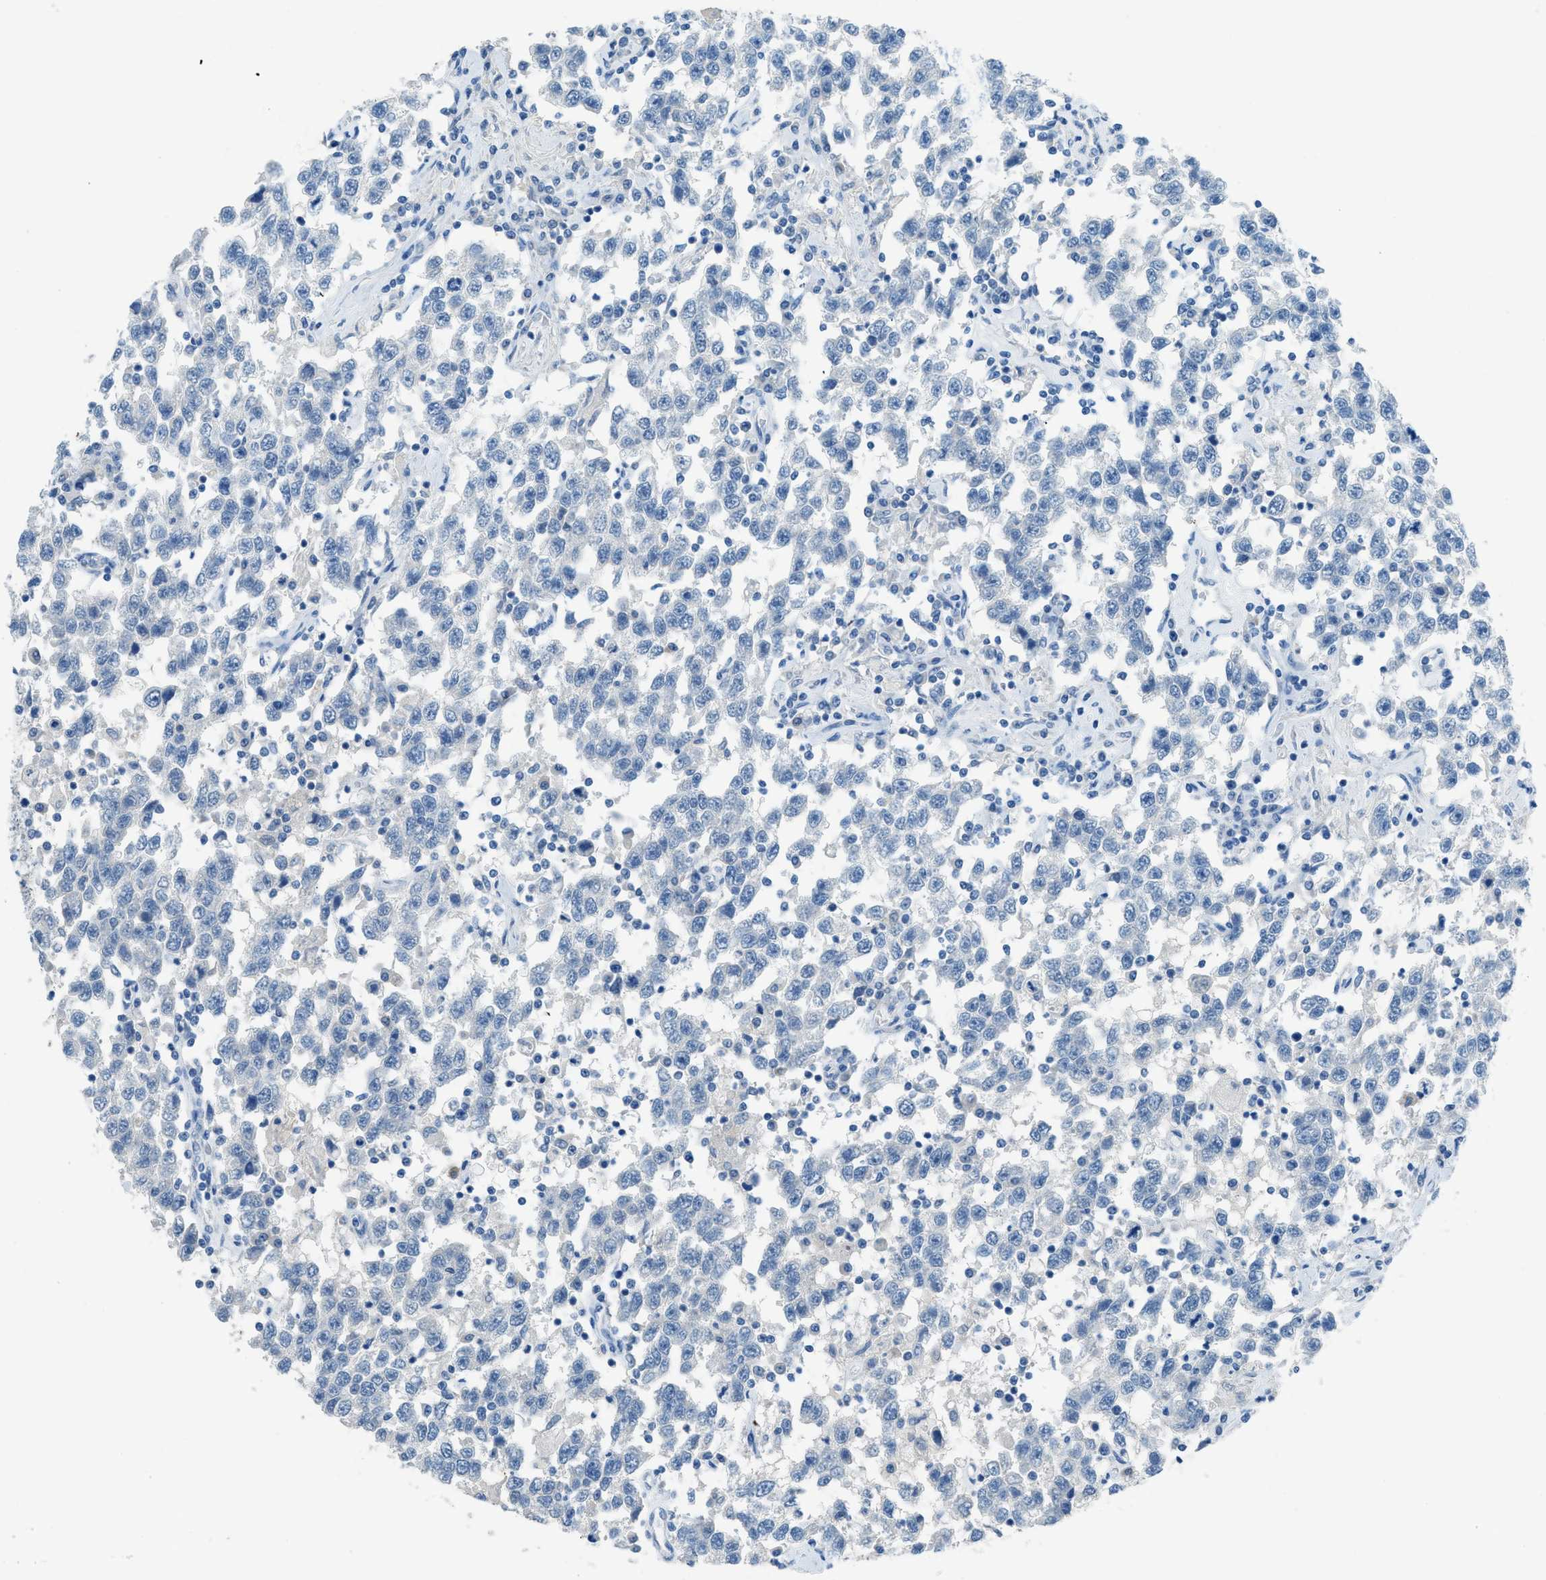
{"staining": {"intensity": "negative", "quantity": "none", "location": "none"}, "tissue": "testis cancer", "cell_type": "Tumor cells", "image_type": "cancer", "snomed": [{"axis": "morphology", "description": "Seminoma, NOS"}, {"axis": "topography", "description": "Testis"}], "caption": "Testis cancer (seminoma) was stained to show a protein in brown. There is no significant staining in tumor cells. Brightfield microscopy of immunohistochemistry (IHC) stained with DAB (3,3'-diaminobenzidine) (brown) and hematoxylin (blue), captured at high magnification.", "gene": "ACAN", "patient": {"sex": "male", "age": 41}}